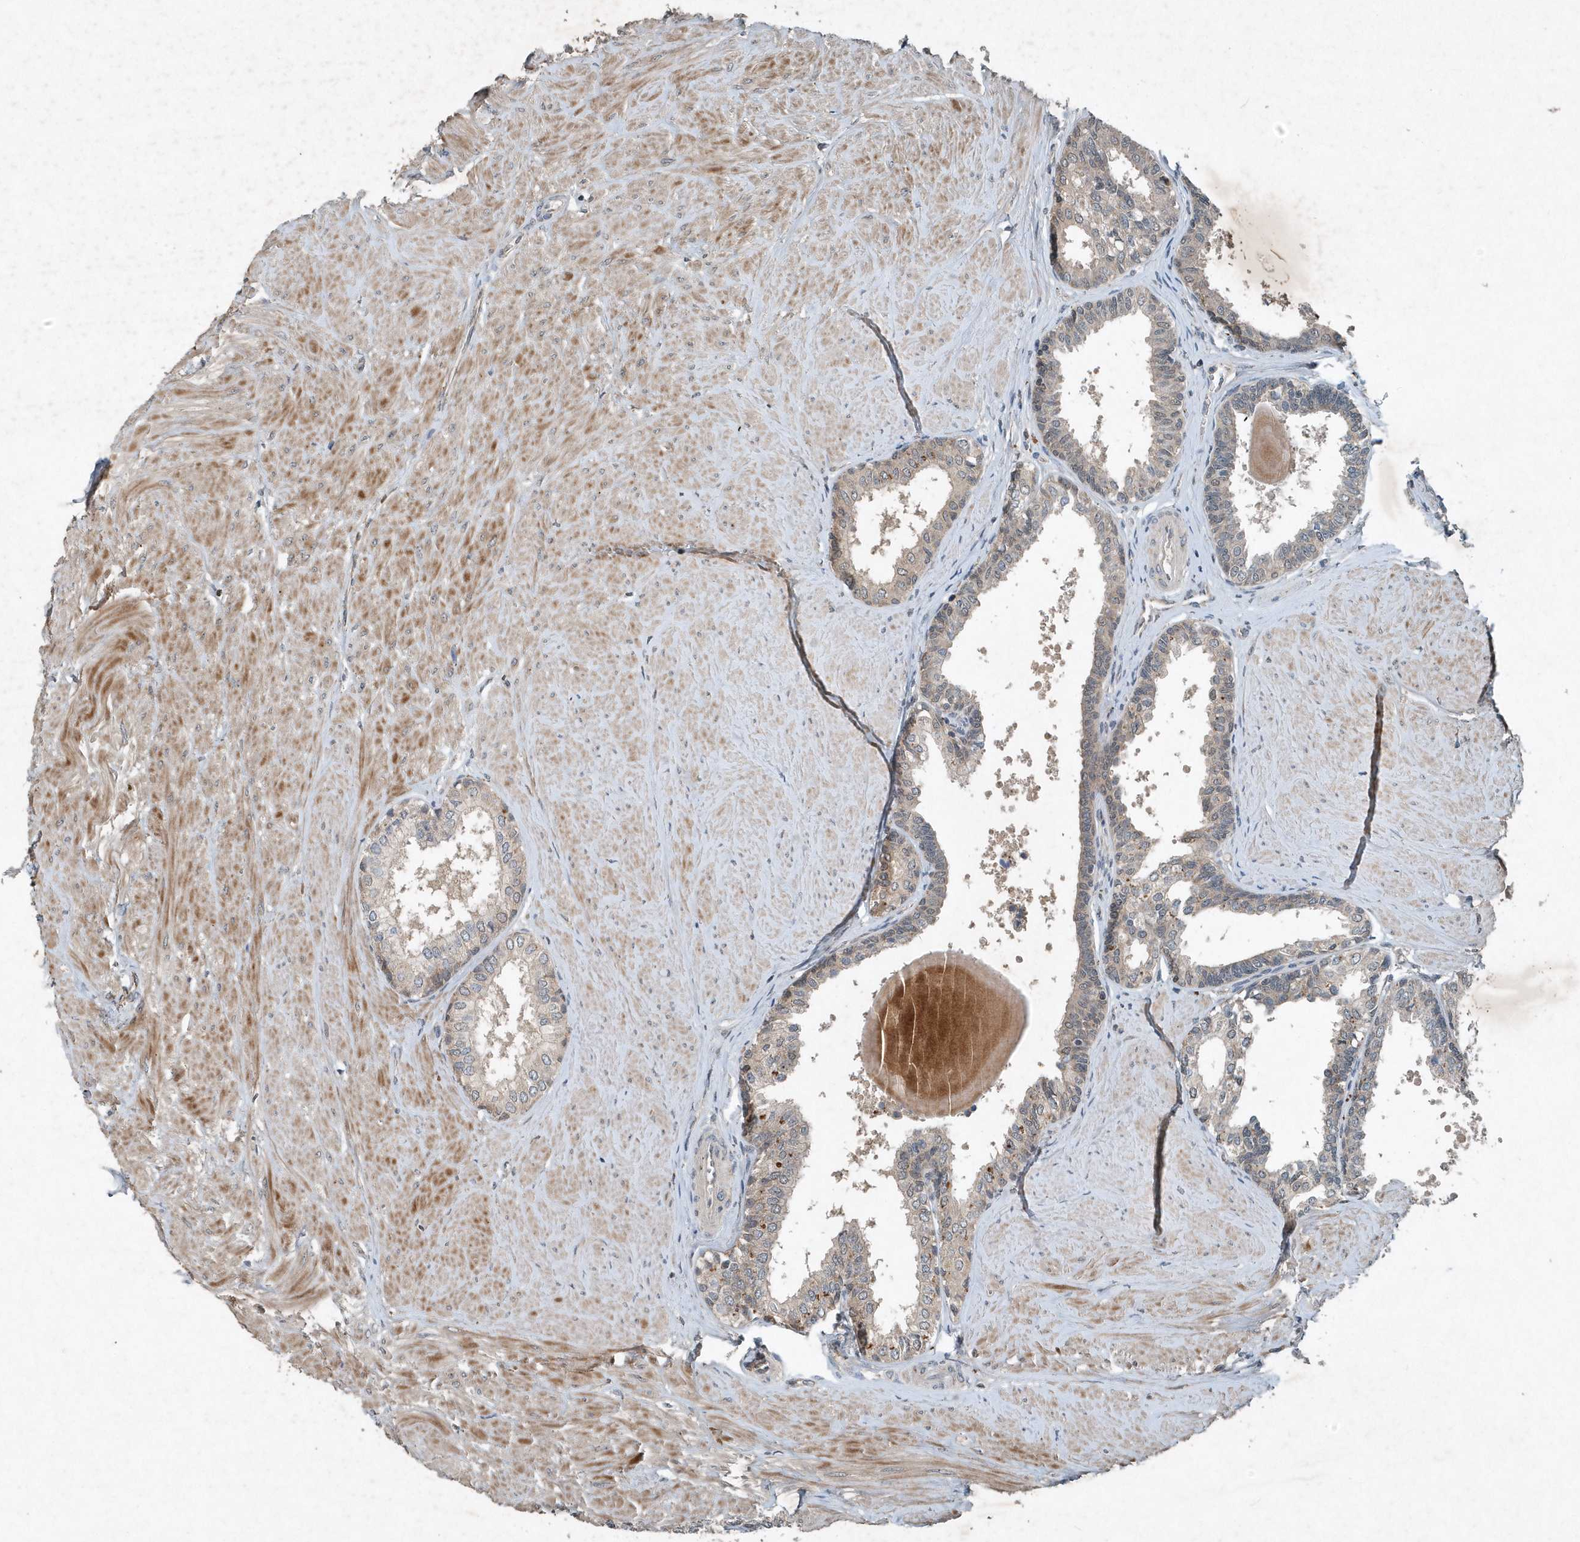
{"staining": {"intensity": "negative", "quantity": "none", "location": "none"}, "tissue": "prostate", "cell_type": "Glandular cells", "image_type": "normal", "snomed": [{"axis": "morphology", "description": "Normal tissue, NOS"}, {"axis": "topography", "description": "Prostate"}], "caption": "This is a image of IHC staining of unremarkable prostate, which shows no expression in glandular cells.", "gene": "SCFD2", "patient": {"sex": "male", "age": 48}}